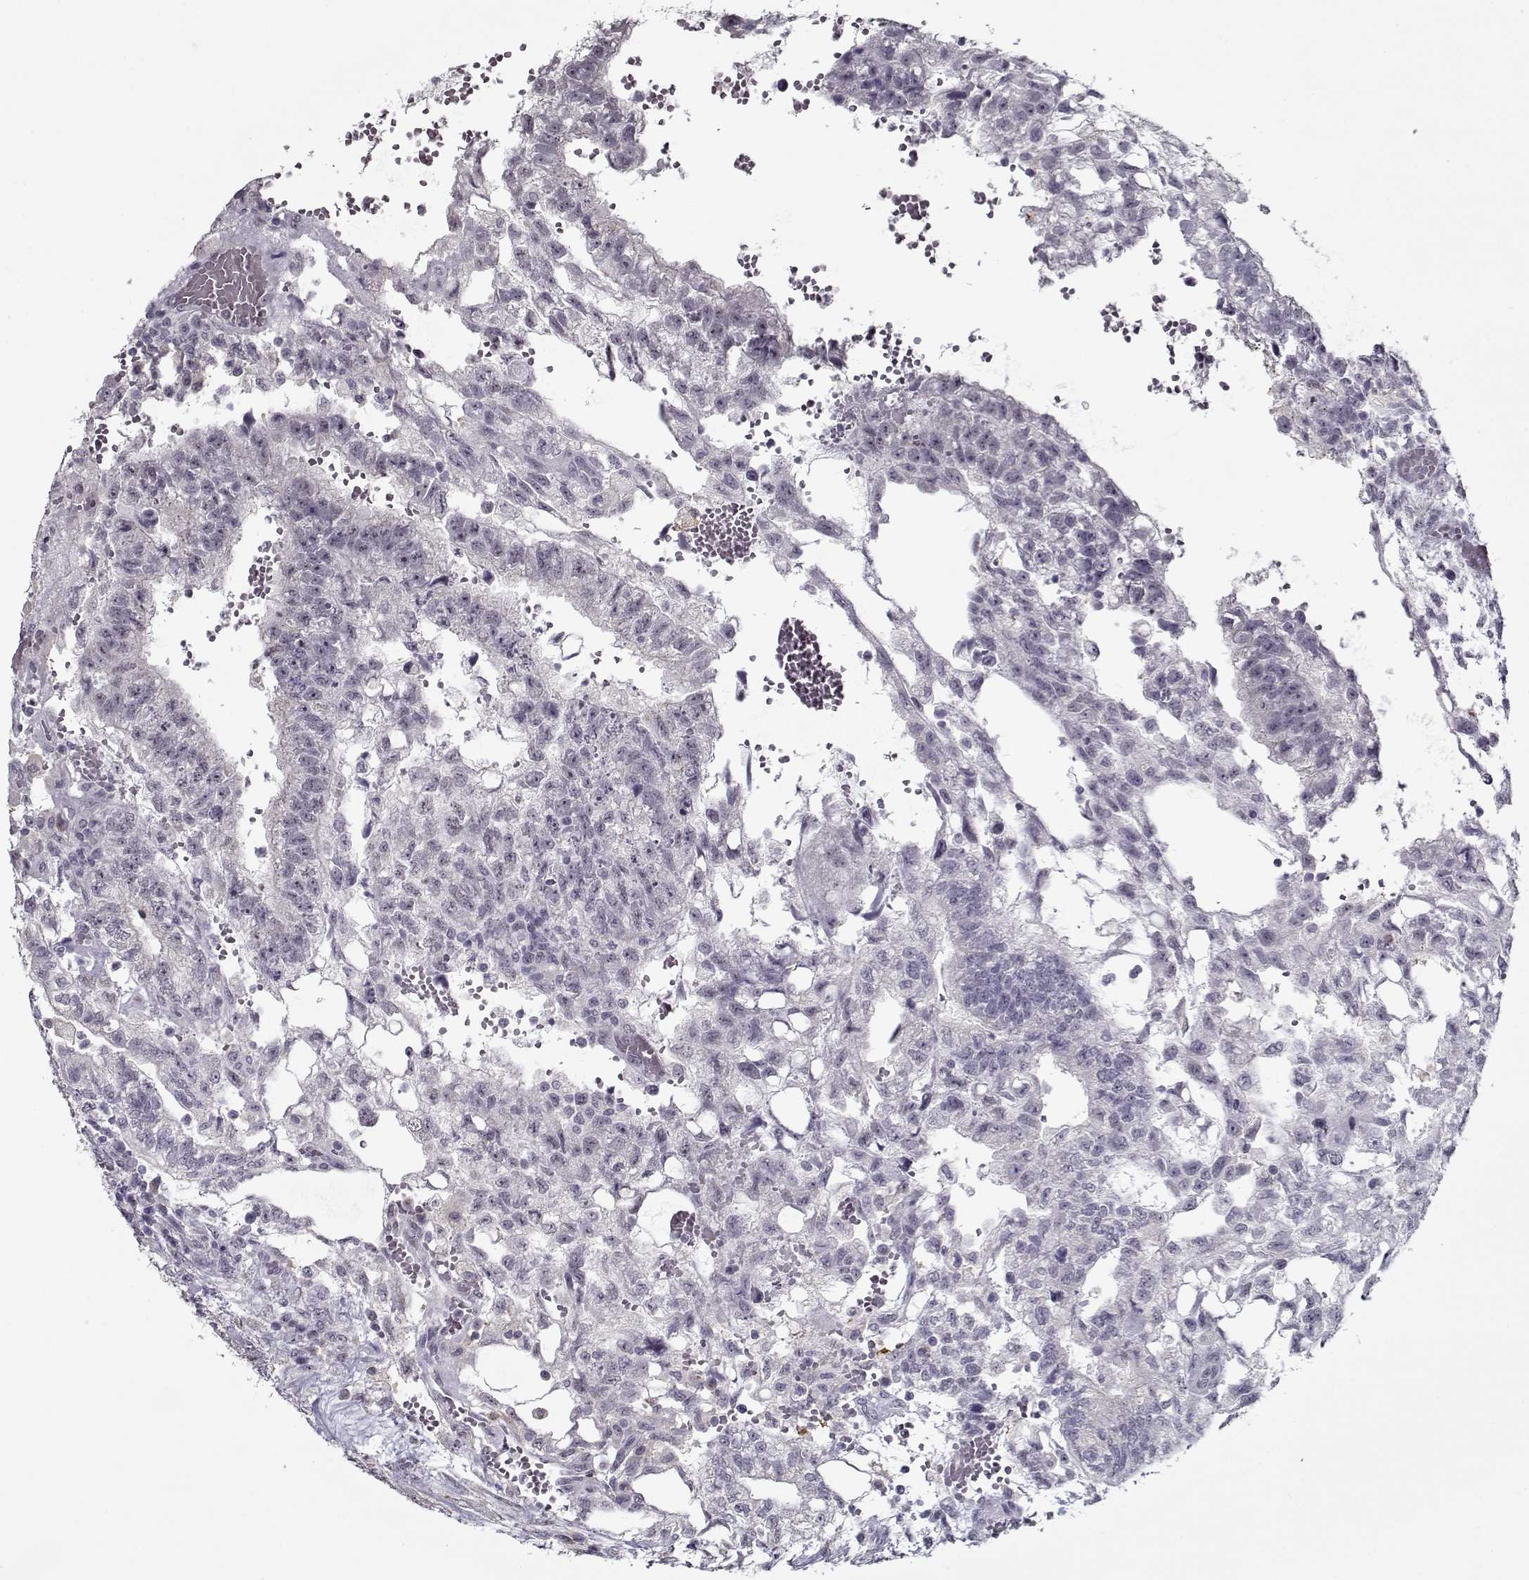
{"staining": {"intensity": "negative", "quantity": "none", "location": "none"}, "tissue": "testis cancer", "cell_type": "Tumor cells", "image_type": "cancer", "snomed": [{"axis": "morphology", "description": "Carcinoma, Embryonal, NOS"}, {"axis": "topography", "description": "Testis"}], "caption": "Testis cancer (embryonal carcinoma) stained for a protein using immunohistochemistry (IHC) exhibits no staining tumor cells.", "gene": "SEC16B", "patient": {"sex": "male", "age": 32}}